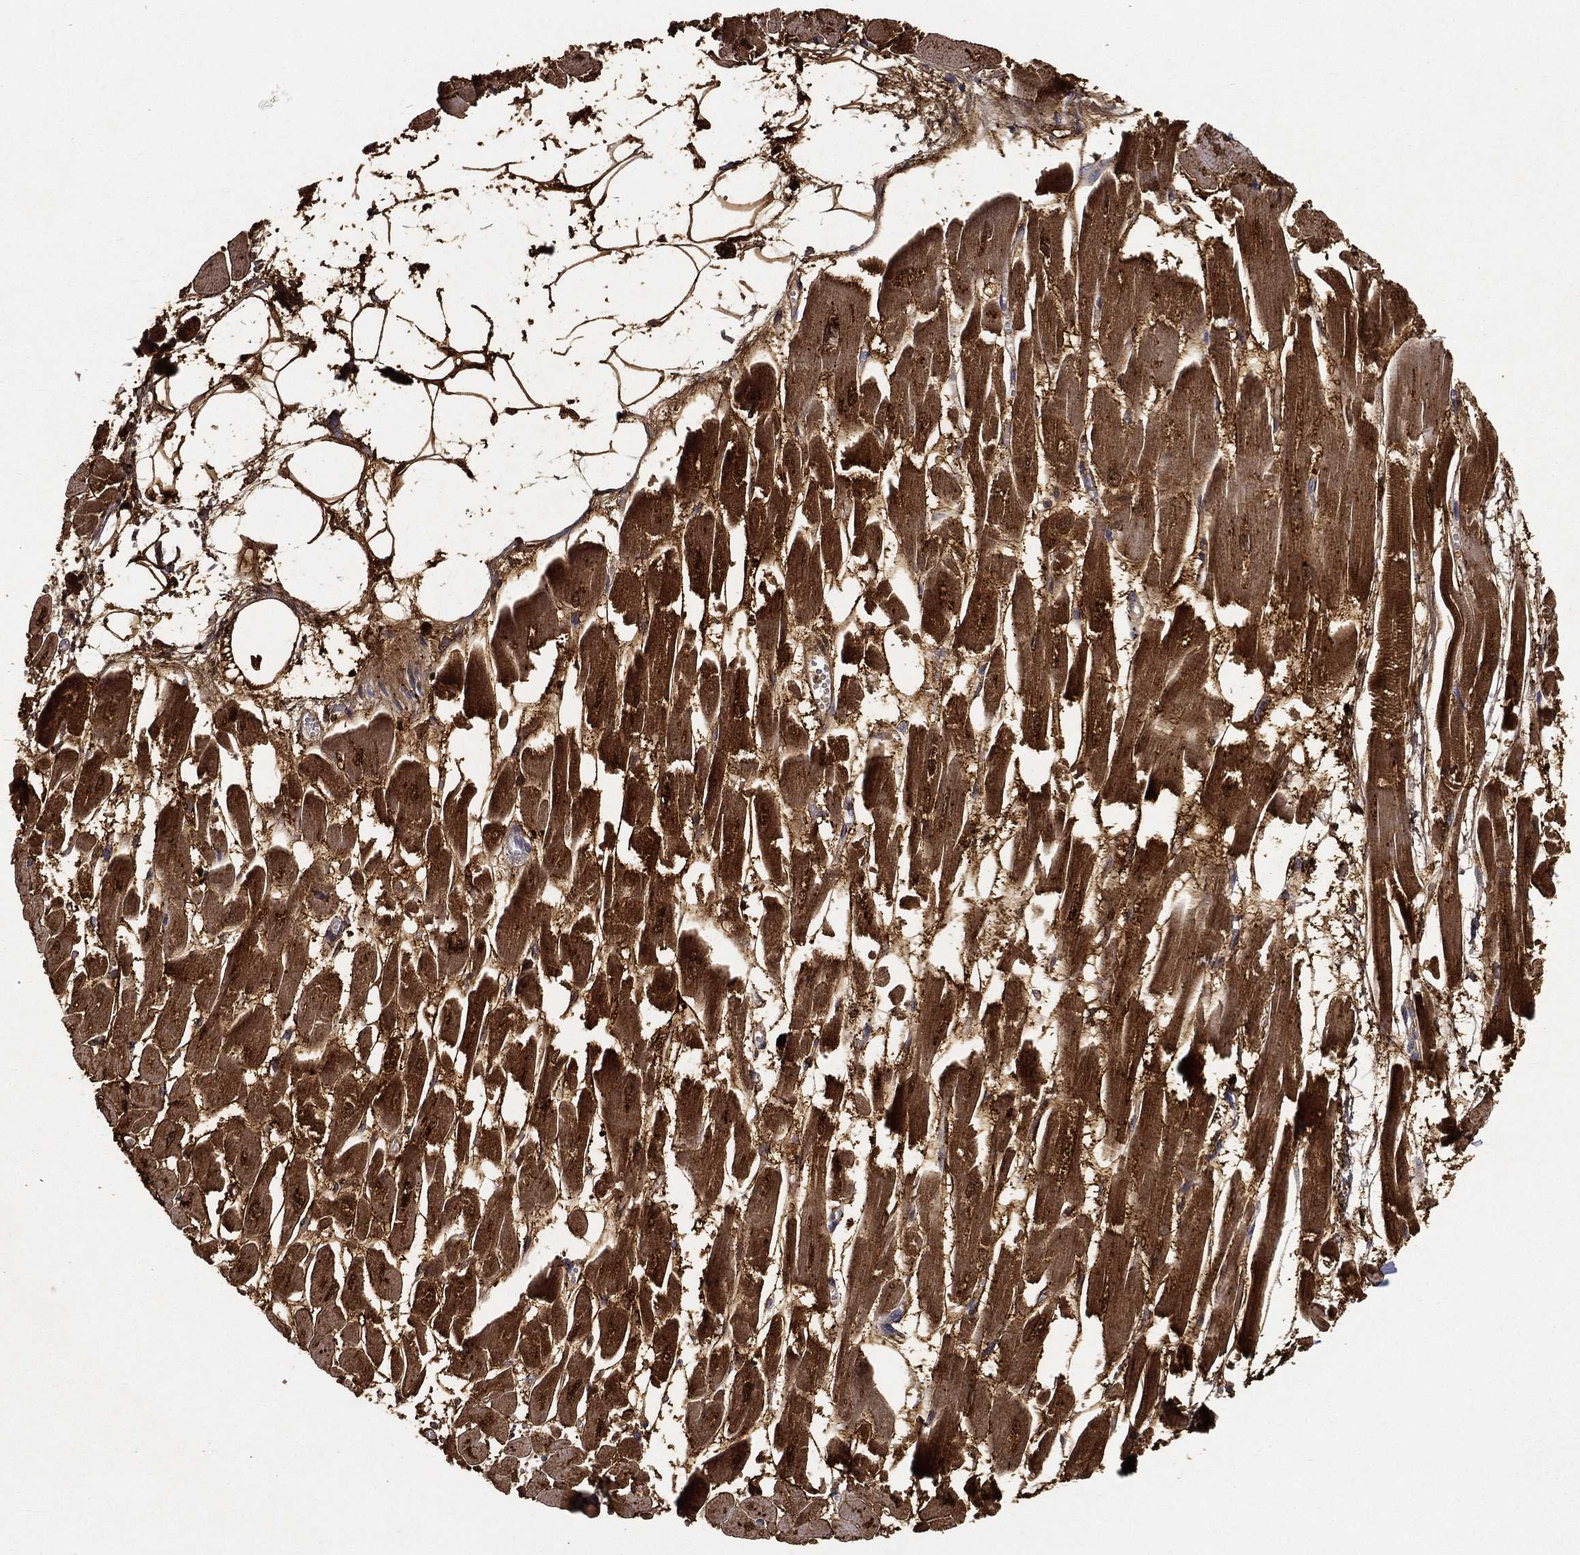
{"staining": {"intensity": "strong", "quantity": ">75%", "location": "cytoplasmic/membranous"}, "tissue": "heart muscle", "cell_type": "Cardiomyocytes", "image_type": "normal", "snomed": [{"axis": "morphology", "description": "Normal tissue, NOS"}, {"axis": "topography", "description": "Heart"}], "caption": "Protein staining reveals strong cytoplasmic/membranous staining in approximately >75% of cardiomyocytes in normal heart muscle.", "gene": "MT", "patient": {"sex": "female", "age": 52}}